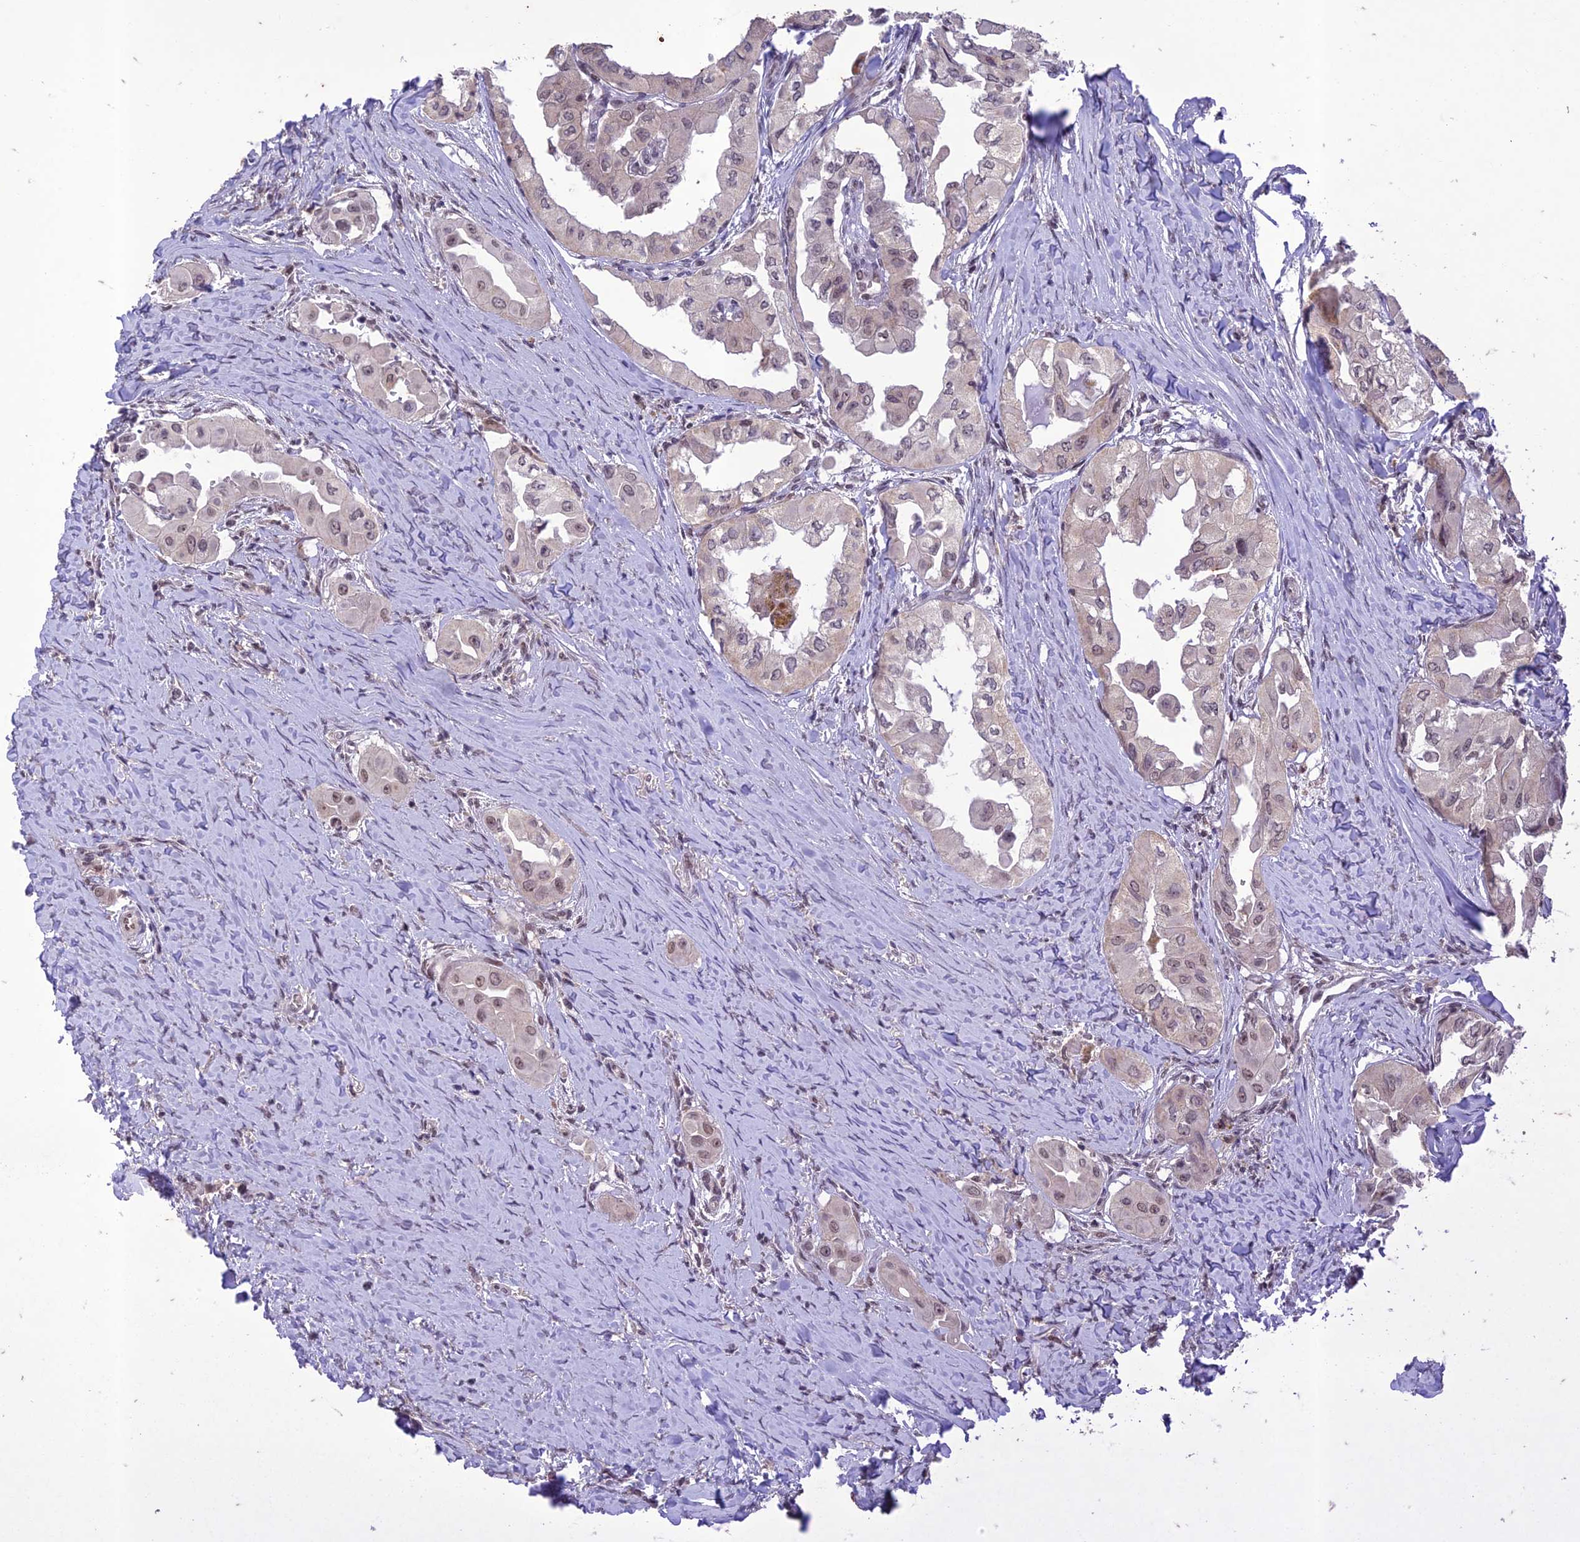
{"staining": {"intensity": "weak", "quantity": ">75%", "location": "nuclear"}, "tissue": "thyroid cancer", "cell_type": "Tumor cells", "image_type": "cancer", "snomed": [{"axis": "morphology", "description": "Papillary adenocarcinoma, NOS"}, {"axis": "topography", "description": "Thyroid gland"}], "caption": "Thyroid papillary adenocarcinoma was stained to show a protein in brown. There is low levels of weak nuclear staining in approximately >75% of tumor cells.", "gene": "POP4", "patient": {"sex": "female", "age": 59}}